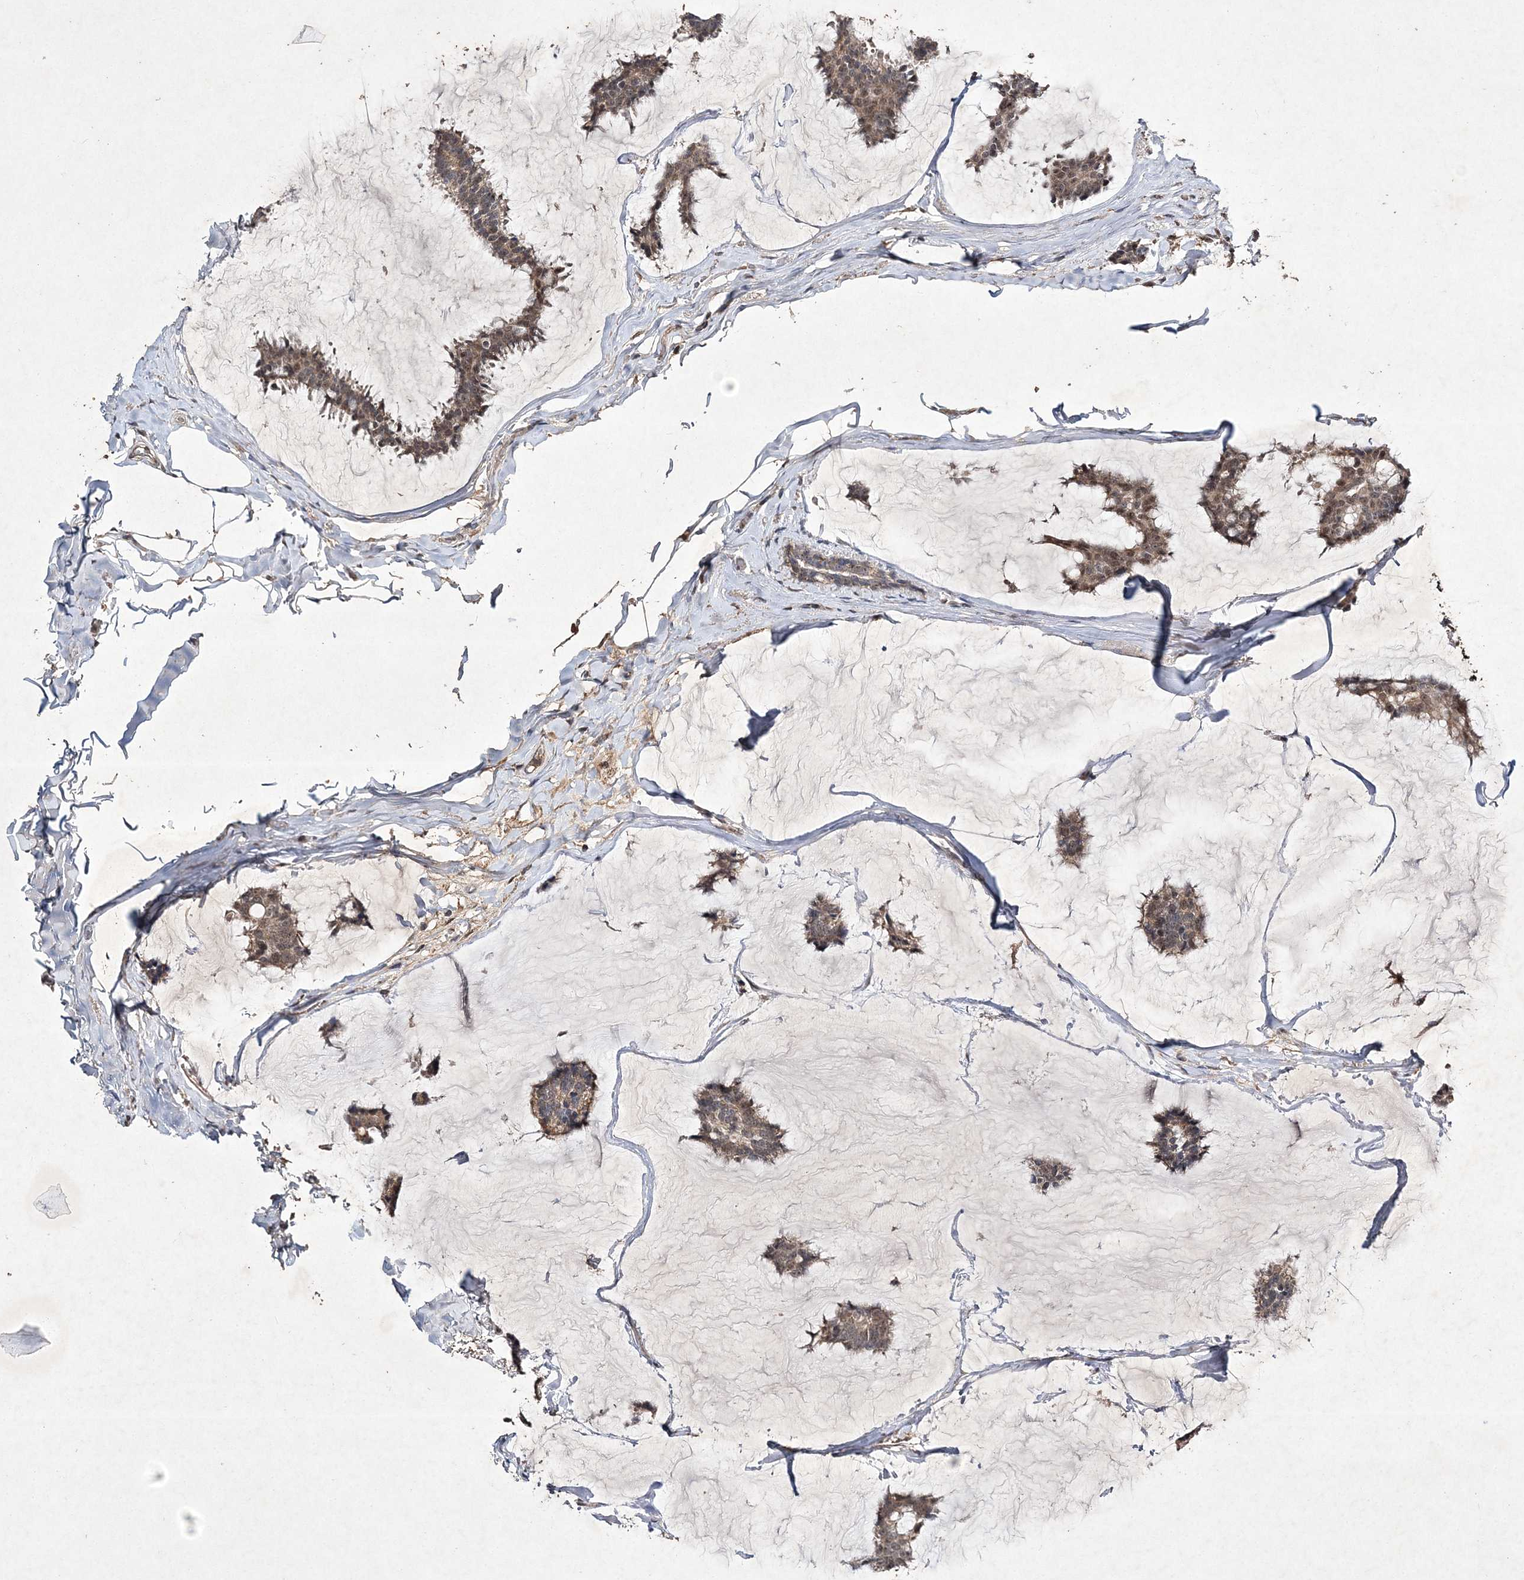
{"staining": {"intensity": "weak", "quantity": ">75%", "location": "cytoplasmic/membranous,nuclear"}, "tissue": "breast cancer", "cell_type": "Tumor cells", "image_type": "cancer", "snomed": [{"axis": "morphology", "description": "Duct carcinoma"}, {"axis": "topography", "description": "Breast"}], "caption": "This histopathology image demonstrates breast cancer stained with IHC to label a protein in brown. The cytoplasmic/membranous and nuclear of tumor cells show weak positivity for the protein. Nuclei are counter-stained blue.", "gene": "C3orf38", "patient": {"sex": "female", "age": 93}}